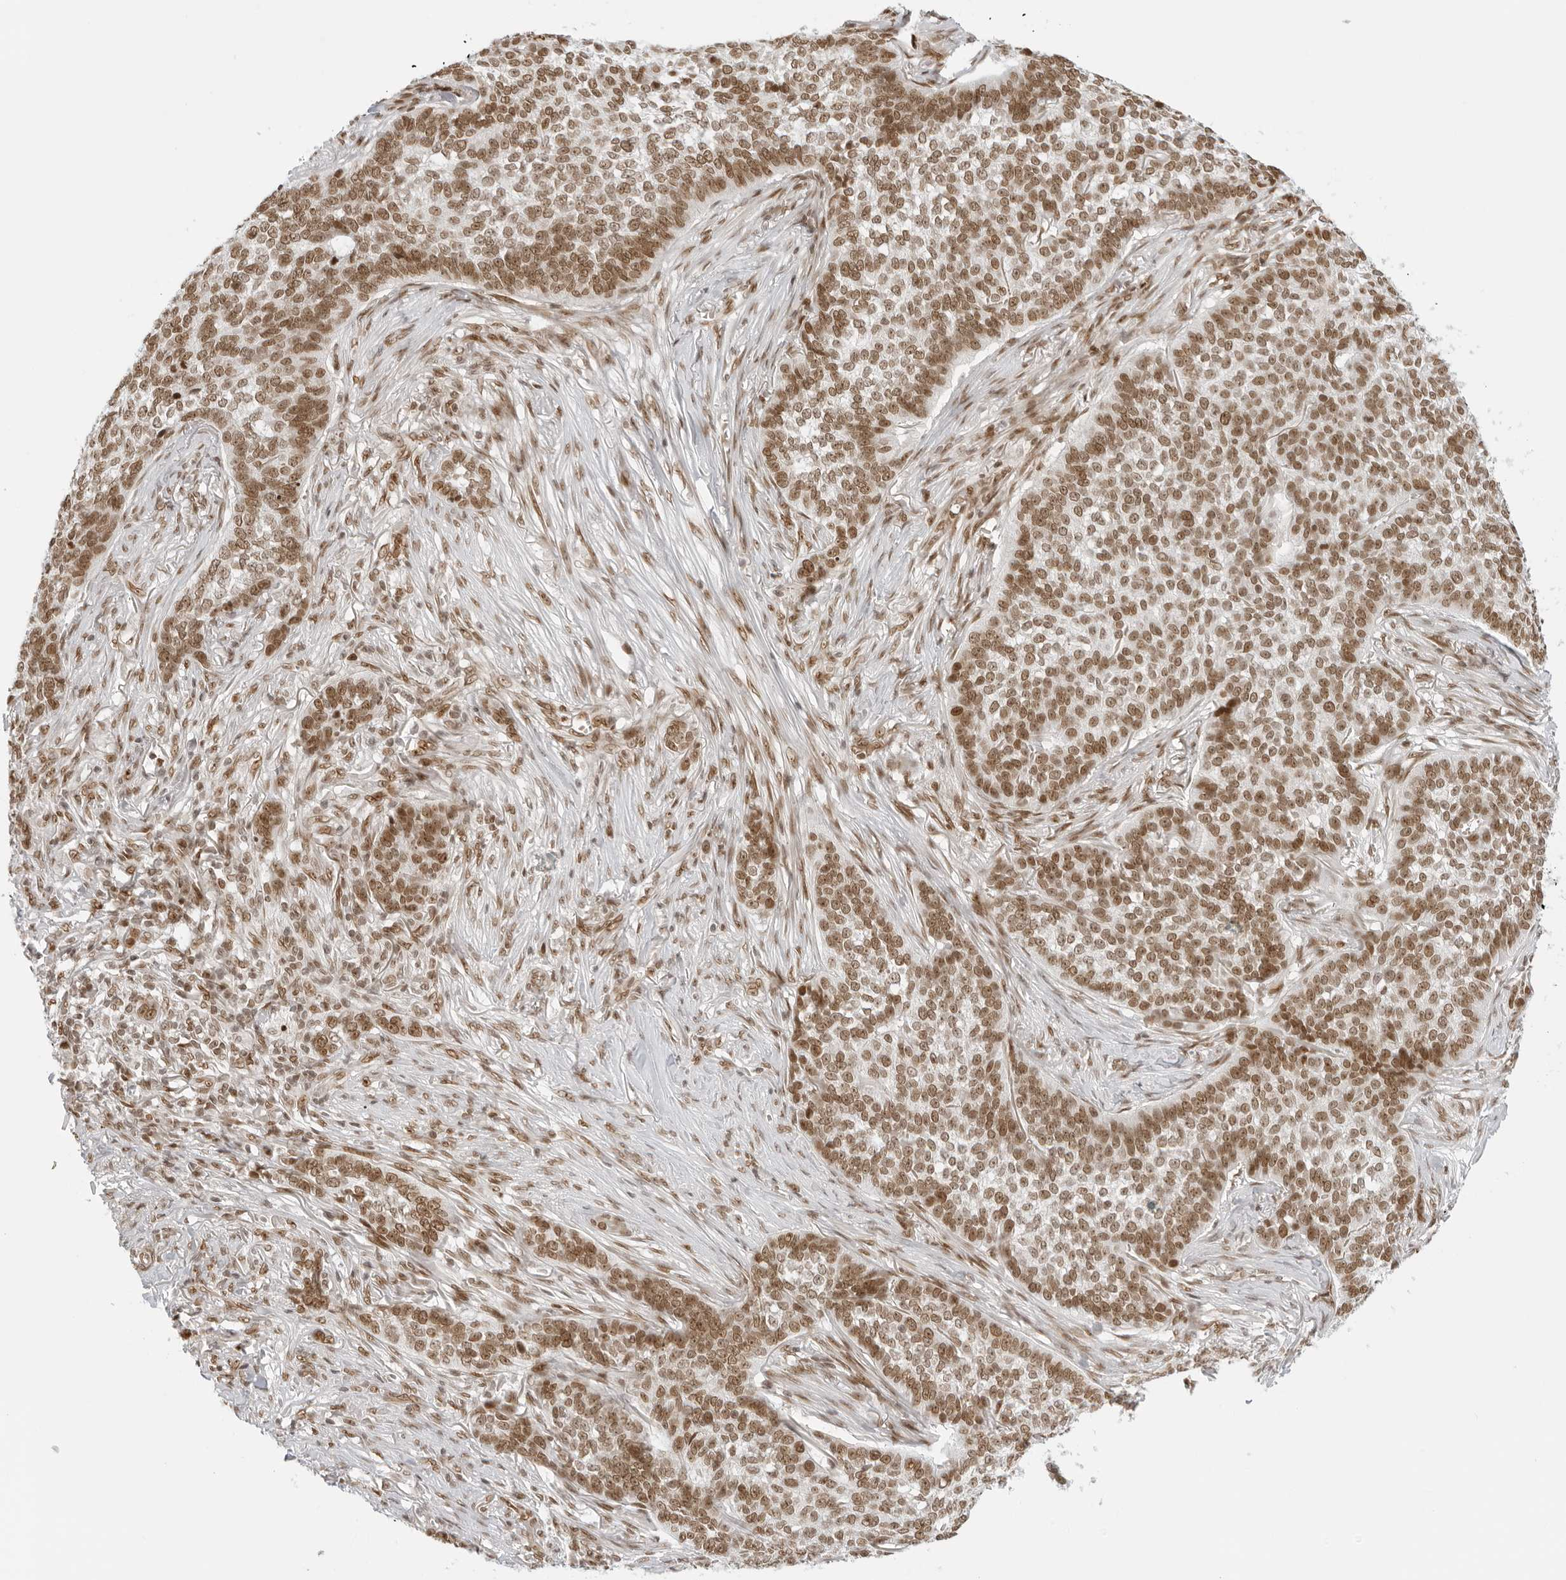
{"staining": {"intensity": "moderate", "quantity": ">75%", "location": "nuclear"}, "tissue": "skin cancer", "cell_type": "Tumor cells", "image_type": "cancer", "snomed": [{"axis": "morphology", "description": "Basal cell carcinoma"}, {"axis": "topography", "description": "Skin"}], "caption": "Immunohistochemistry micrograph of skin cancer stained for a protein (brown), which exhibits medium levels of moderate nuclear positivity in about >75% of tumor cells.", "gene": "RCC1", "patient": {"sex": "male", "age": 85}}